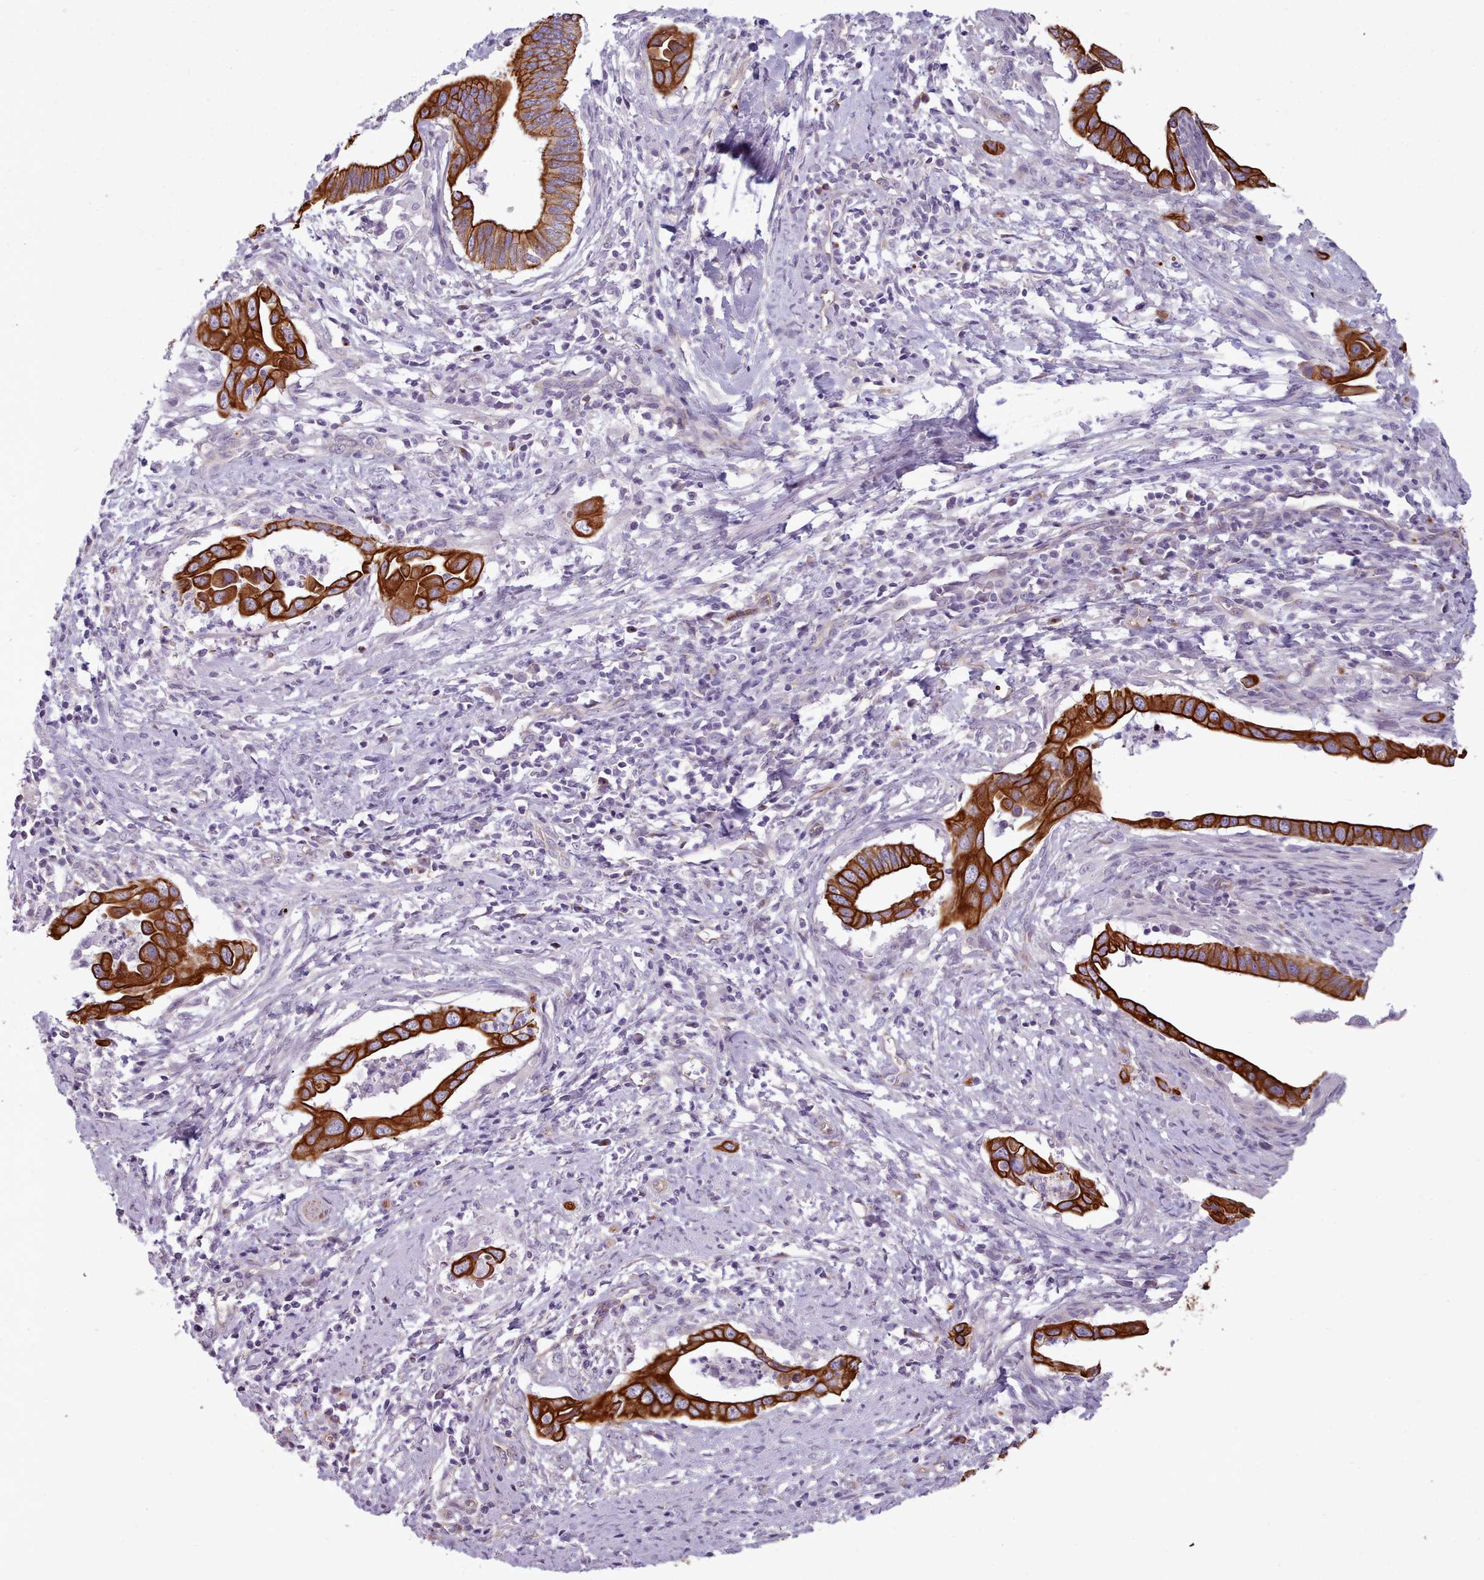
{"staining": {"intensity": "strong", "quantity": ">75%", "location": "cytoplasmic/membranous"}, "tissue": "cervical cancer", "cell_type": "Tumor cells", "image_type": "cancer", "snomed": [{"axis": "morphology", "description": "Adenocarcinoma, NOS"}, {"axis": "topography", "description": "Cervix"}], "caption": "An image of adenocarcinoma (cervical) stained for a protein reveals strong cytoplasmic/membranous brown staining in tumor cells.", "gene": "PLD4", "patient": {"sex": "female", "age": 42}}